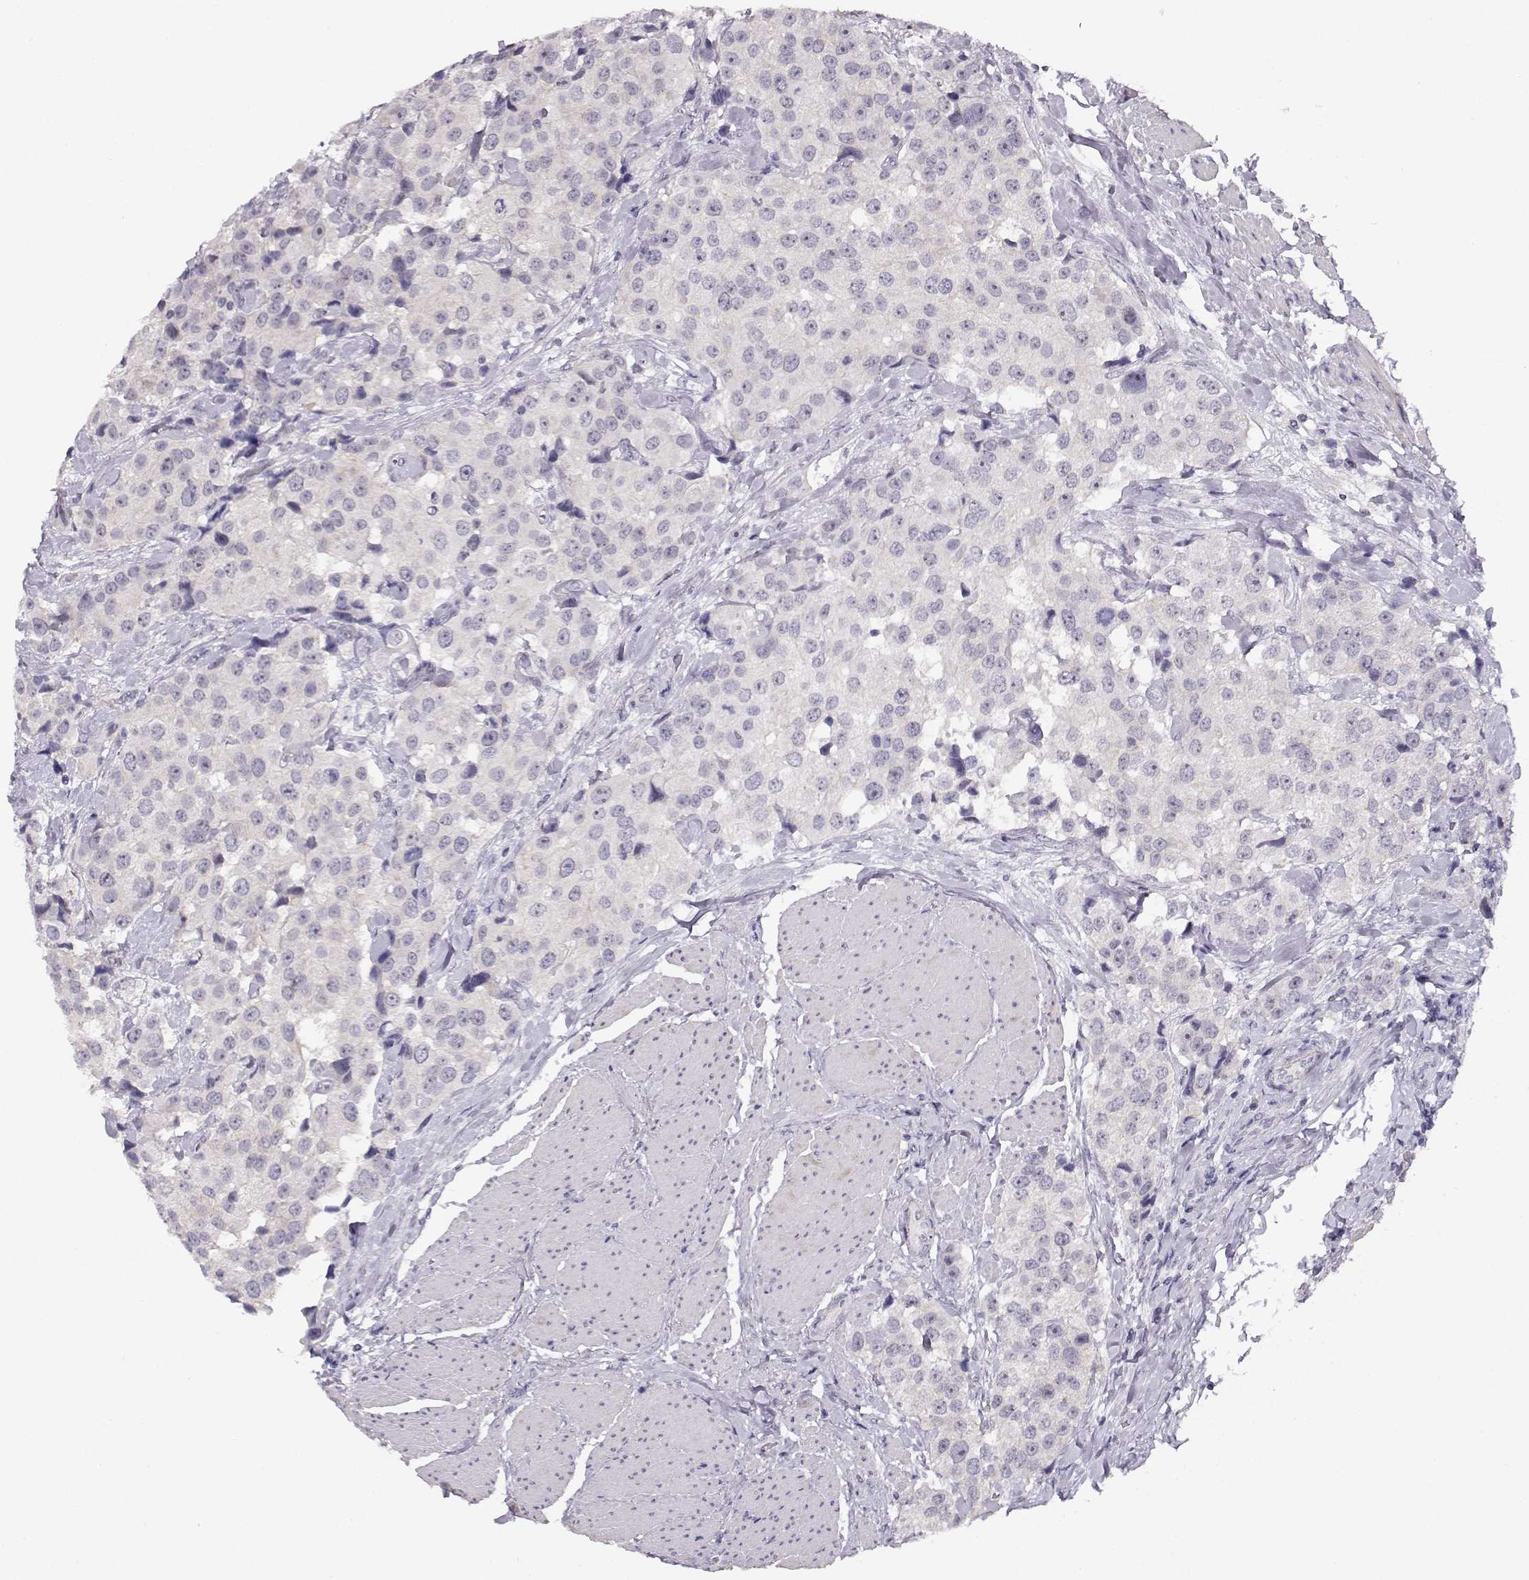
{"staining": {"intensity": "negative", "quantity": "none", "location": "none"}, "tissue": "urothelial cancer", "cell_type": "Tumor cells", "image_type": "cancer", "snomed": [{"axis": "morphology", "description": "Urothelial carcinoma, High grade"}, {"axis": "topography", "description": "Urinary bladder"}], "caption": "High-grade urothelial carcinoma stained for a protein using immunohistochemistry exhibits no positivity tumor cells.", "gene": "CRX", "patient": {"sex": "female", "age": 64}}